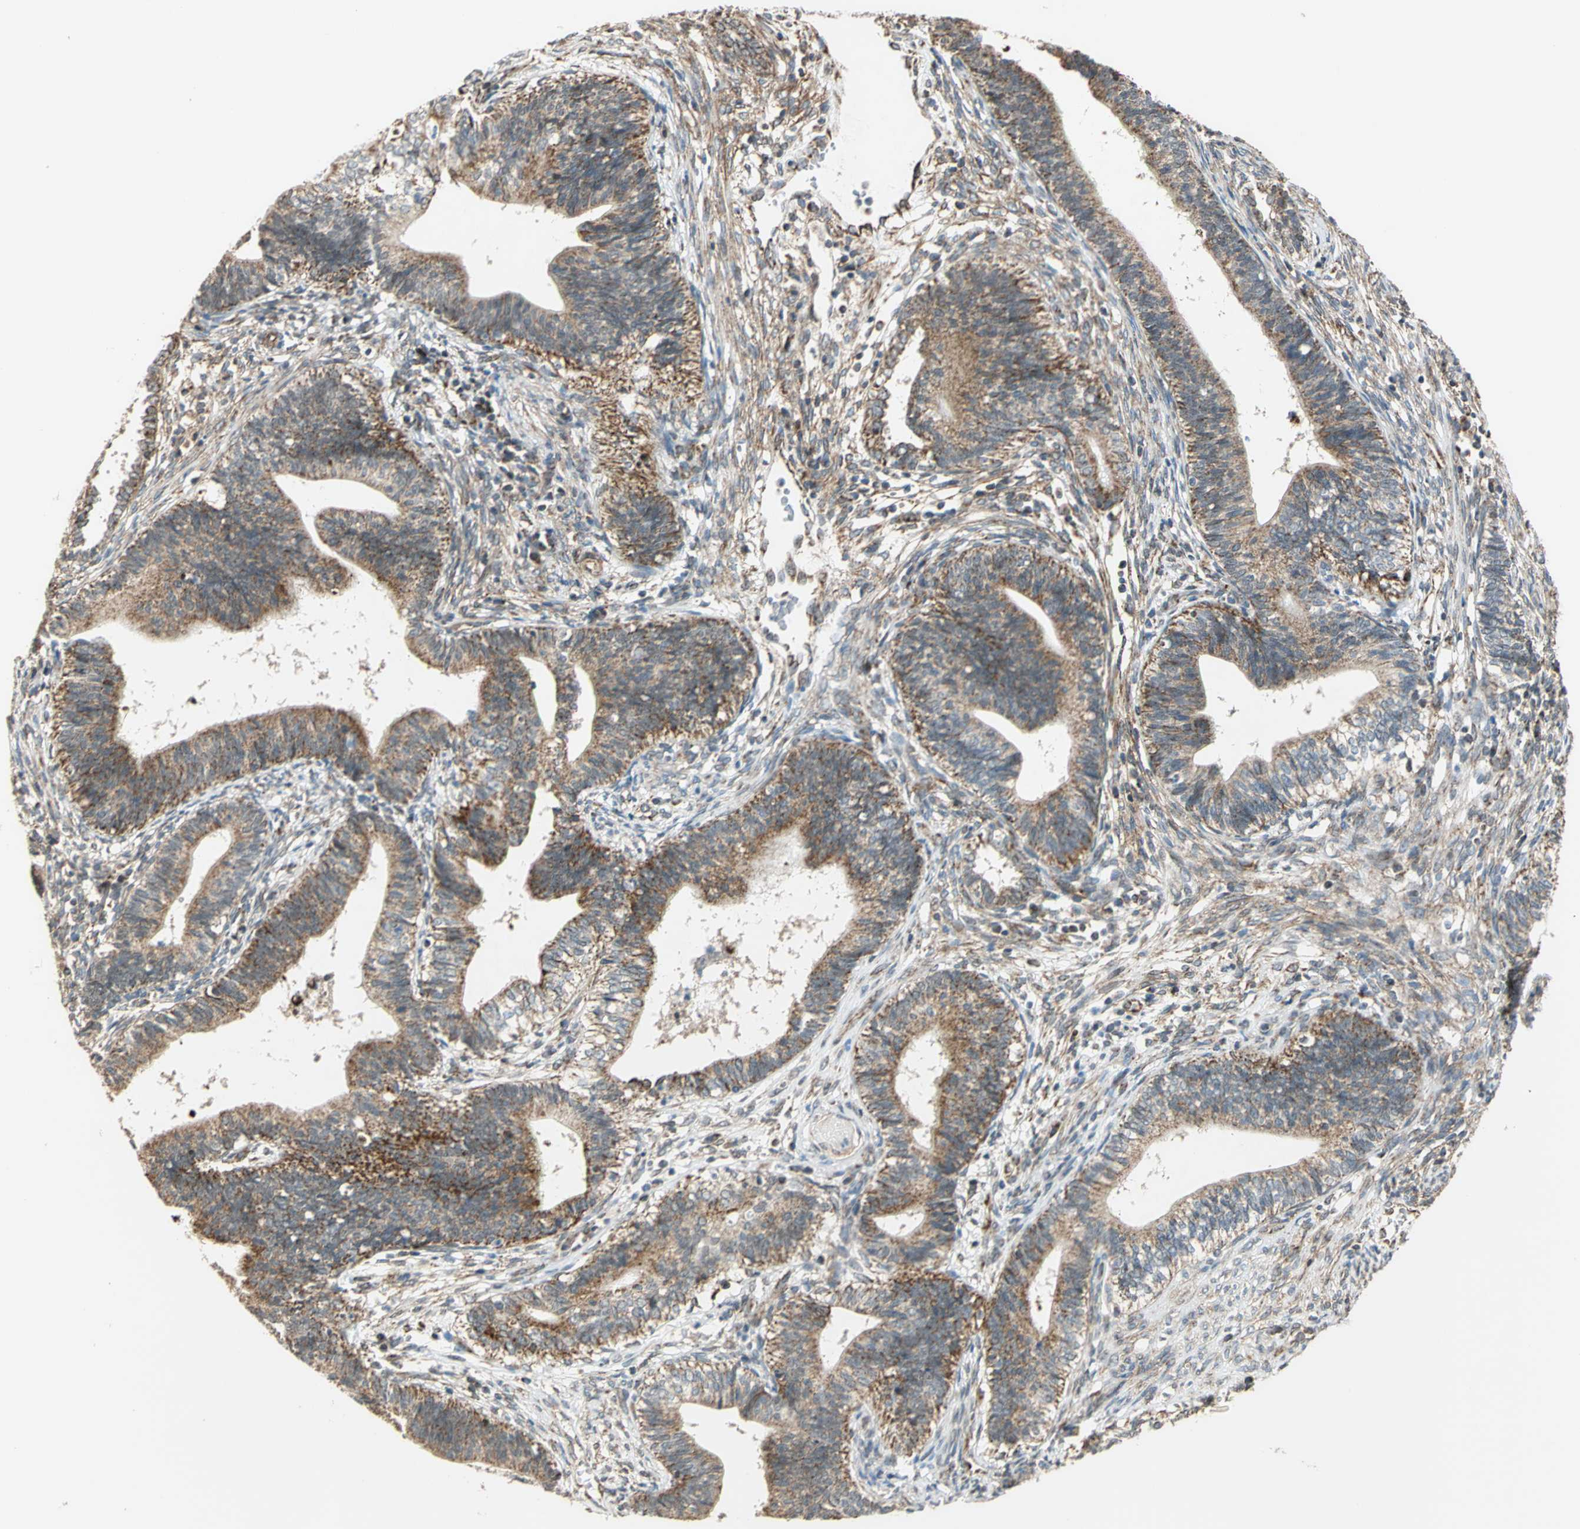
{"staining": {"intensity": "moderate", "quantity": ">75%", "location": "cytoplasmic/membranous"}, "tissue": "cervical cancer", "cell_type": "Tumor cells", "image_type": "cancer", "snomed": [{"axis": "morphology", "description": "Adenocarcinoma, NOS"}, {"axis": "topography", "description": "Cervix"}], "caption": "Cervical cancer (adenocarcinoma) was stained to show a protein in brown. There is medium levels of moderate cytoplasmic/membranous positivity in approximately >75% of tumor cells.", "gene": "MRPS22", "patient": {"sex": "female", "age": 44}}